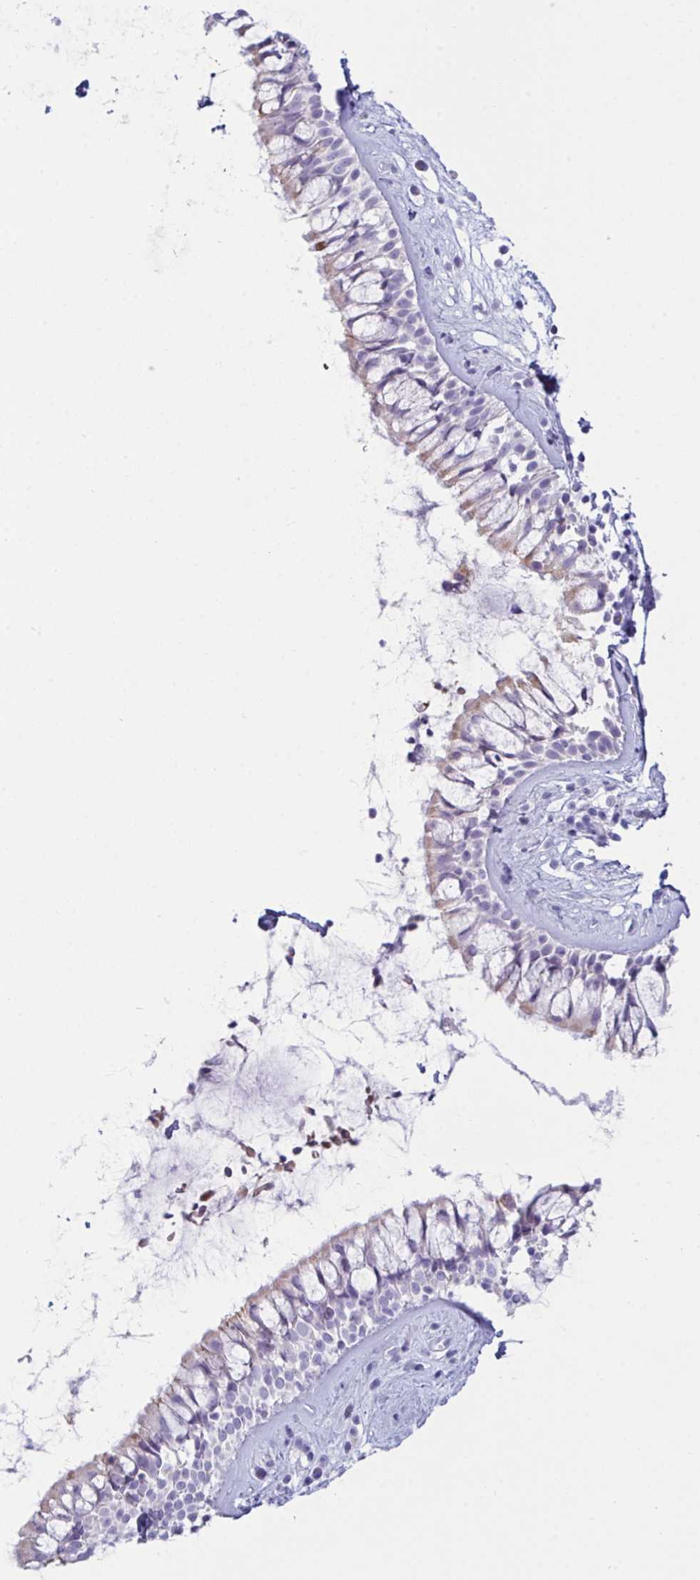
{"staining": {"intensity": "moderate", "quantity": "<25%", "location": "cytoplasmic/membranous"}, "tissue": "nasopharynx", "cell_type": "Respiratory epithelial cells", "image_type": "normal", "snomed": [{"axis": "morphology", "description": "Normal tissue, NOS"}, {"axis": "topography", "description": "Nasopharynx"}], "caption": "Protein expression analysis of unremarkable human nasopharynx reveals moderate cytoplasmic/membranous staining in approximately <25% of respiratory epithelial cells. Nuclei are stained in blue.", "gene": "BBS1", "patient": {"sex": "male", "age": 32}}